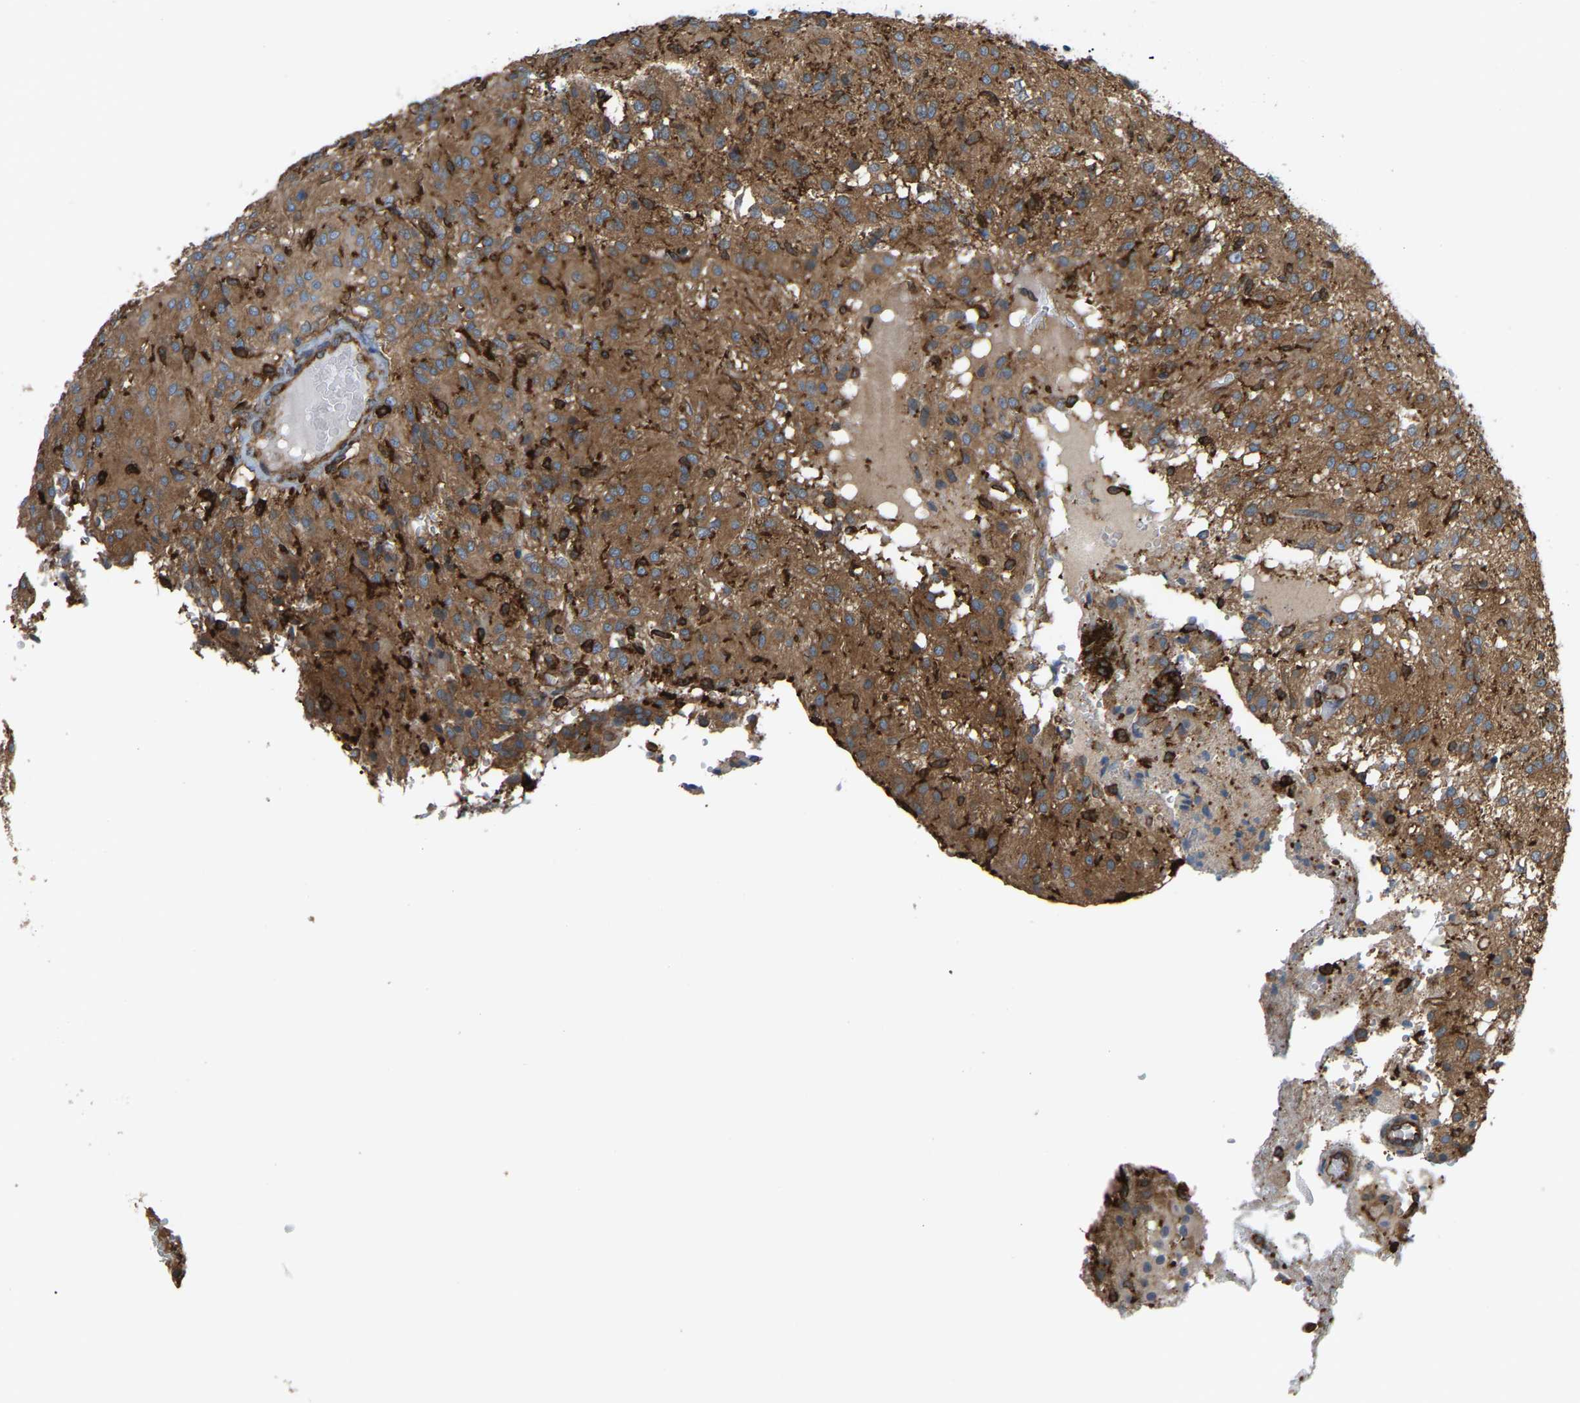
{"staining": {"intensity": "strong", "quantity": ">75%", "location": "cytoplasmic/membranous"}, "tissue": "glioma", "cell_type": "Tumor cells", "image_type": "cancer", "snomed": [{"axis": "morphology", "description": "Glioma, malignant, High grade"}, {"axis": "topography", "description": "Brain"}], "caption": "This micrograph exhibits immunohistochemistry staining of human malignant glioma (high-grade), with high strong cytoplasmic/membranous expression in about >75% of tumor cells.", "gene": "PICALM", "patient": {"sex": "female", "age": 59}}